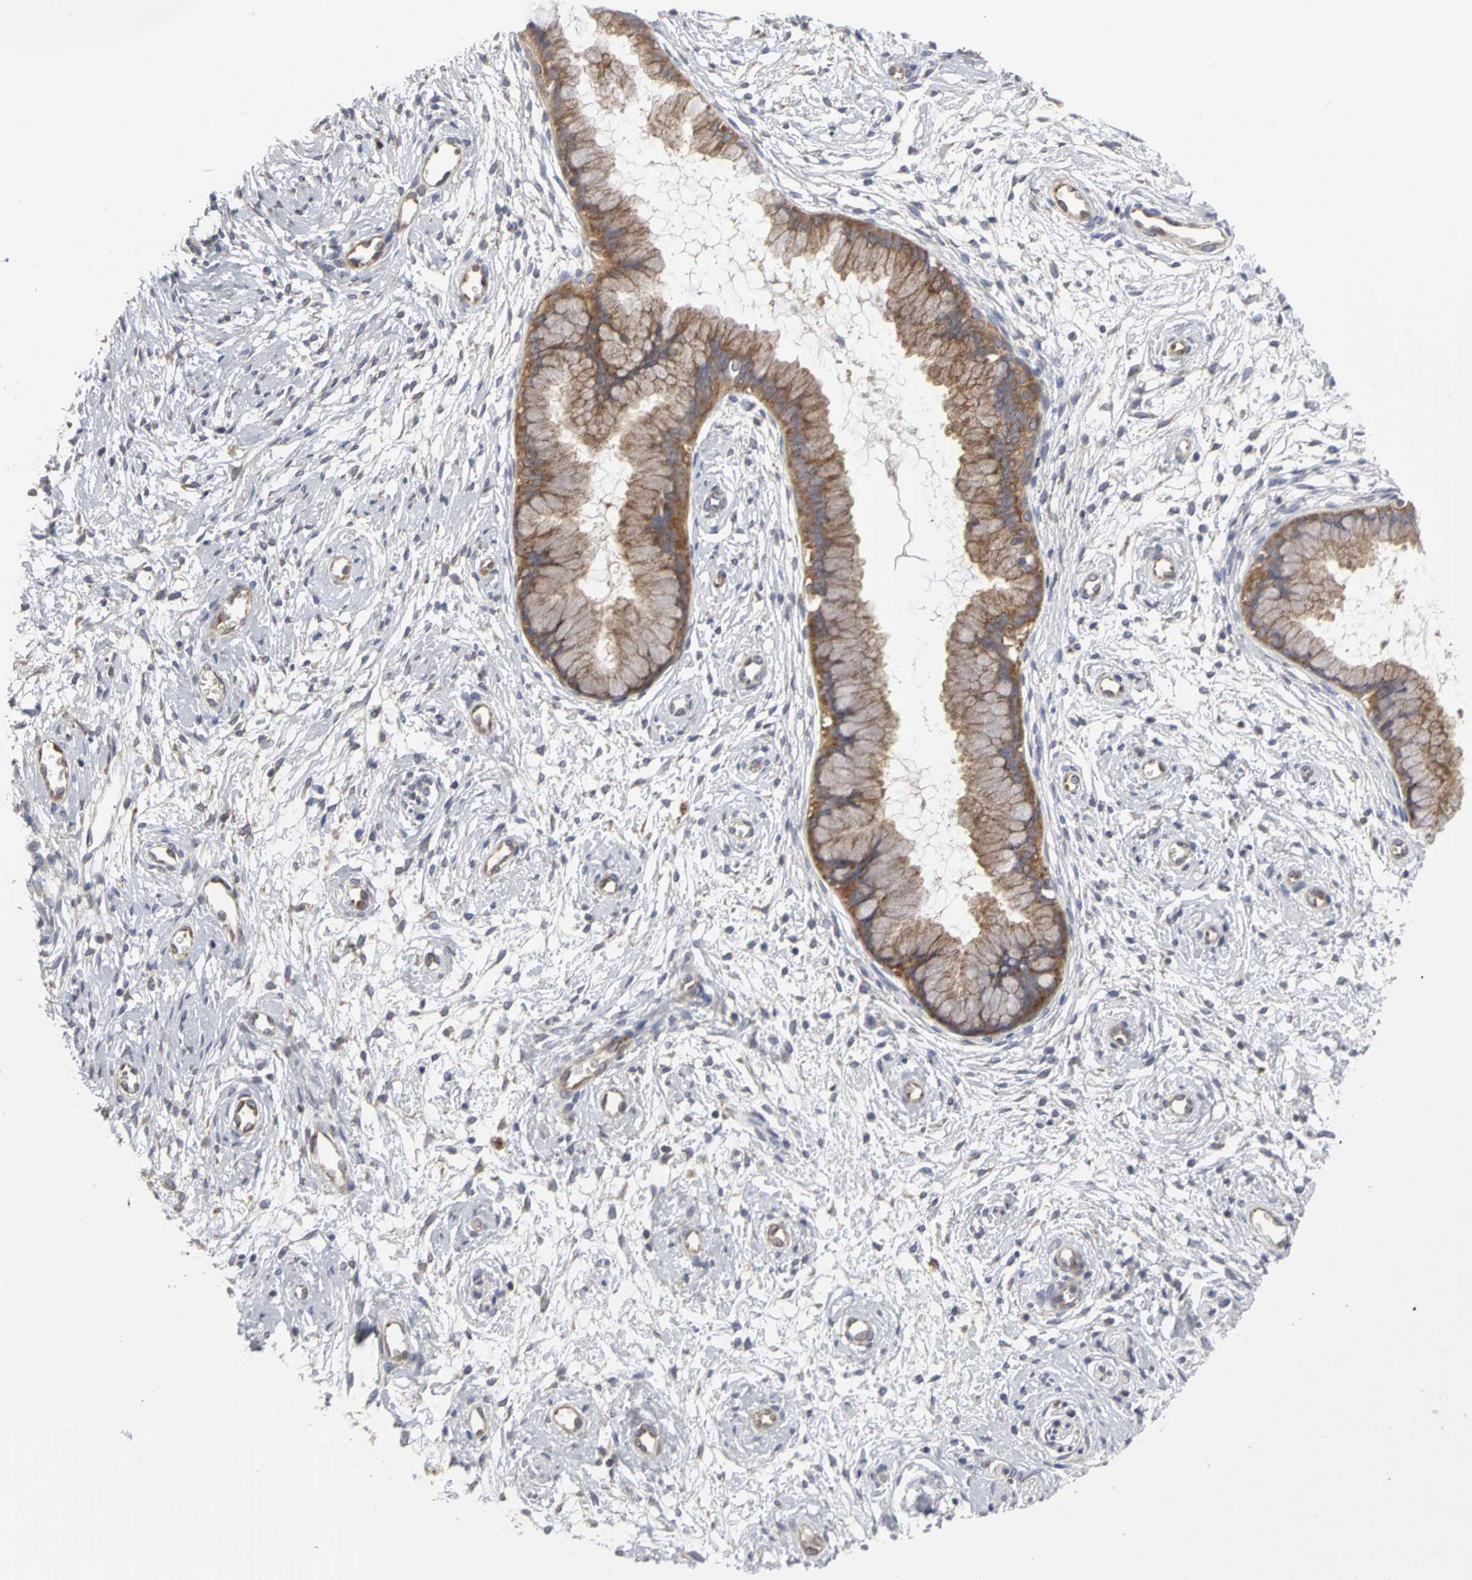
{"staining": {"intensity": "moderate", "quantity": ">75%", "location": "cytoplasmic/membranous"}, "tissue": "cervix", "cell_type": "Glandular cells", "image_type": "normal", "snomed": [{"axis": "morphology", "description": "Normal tissue, NOS"}, {"axis": "topography", "description": "Cervix"}], "caption": "Immunohistochemical staining of benign cervix demonstrates >75% levels of moderate cytoplasmic/membranous protein expression in about >75% of glandular cells.", "gene": "IRAK1", "patient": {"sex": "female", "age": 39}}